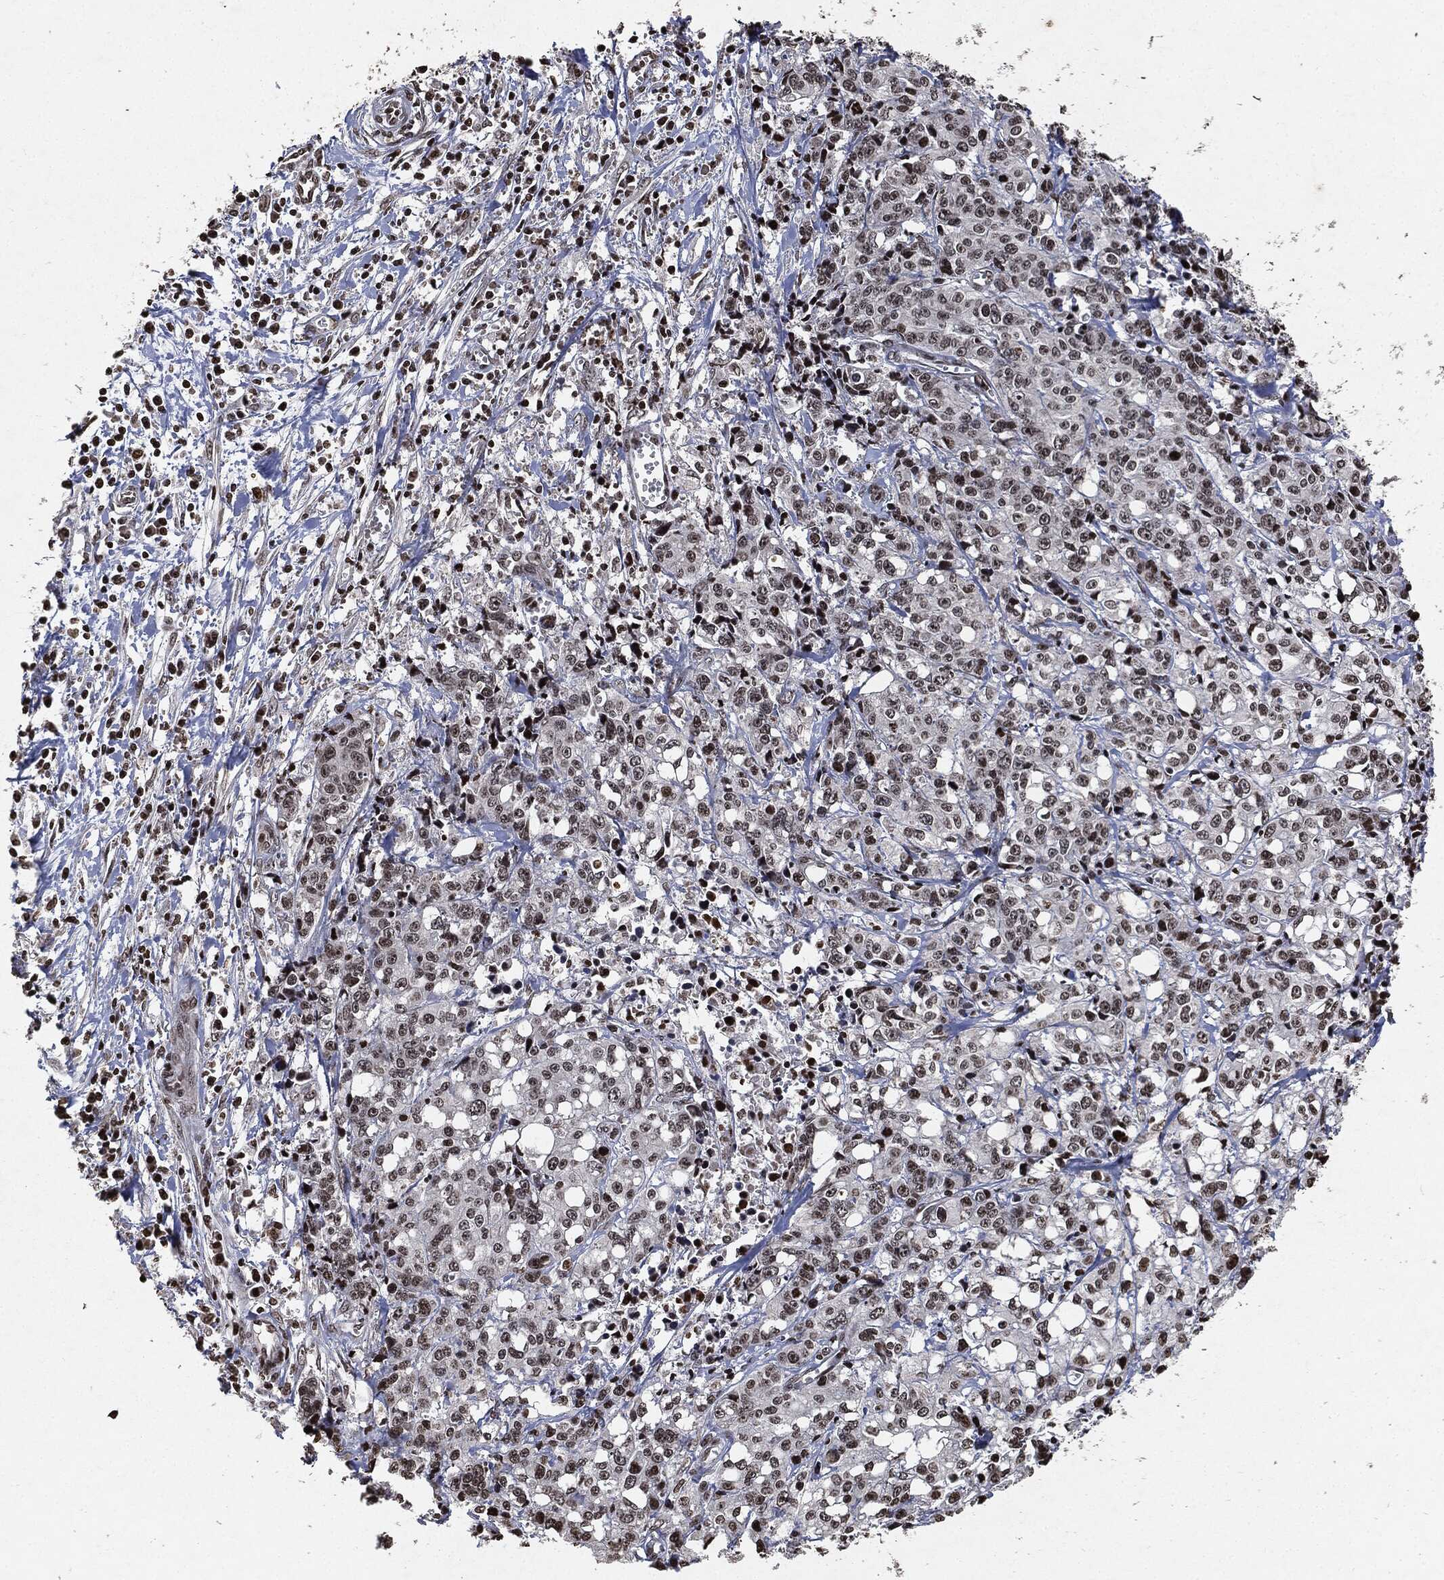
{"staining": {"intensity": "negative", "quantity": "none", "location": "none"}, "tissue": "pancreatic cancer", "cell_type": "Tumor cells", "image_type": "cancer", "snomed": [{"axis": "morphology", "description": "Adenocarcinoma, NOS"}, {"axis": "topography", "description": "Pancreas"}], "caption": "Tumor cells show no significant staining in pancreatic cancer.", "gene": "JUN", "patient": {"sex": "male", "age": 64}}